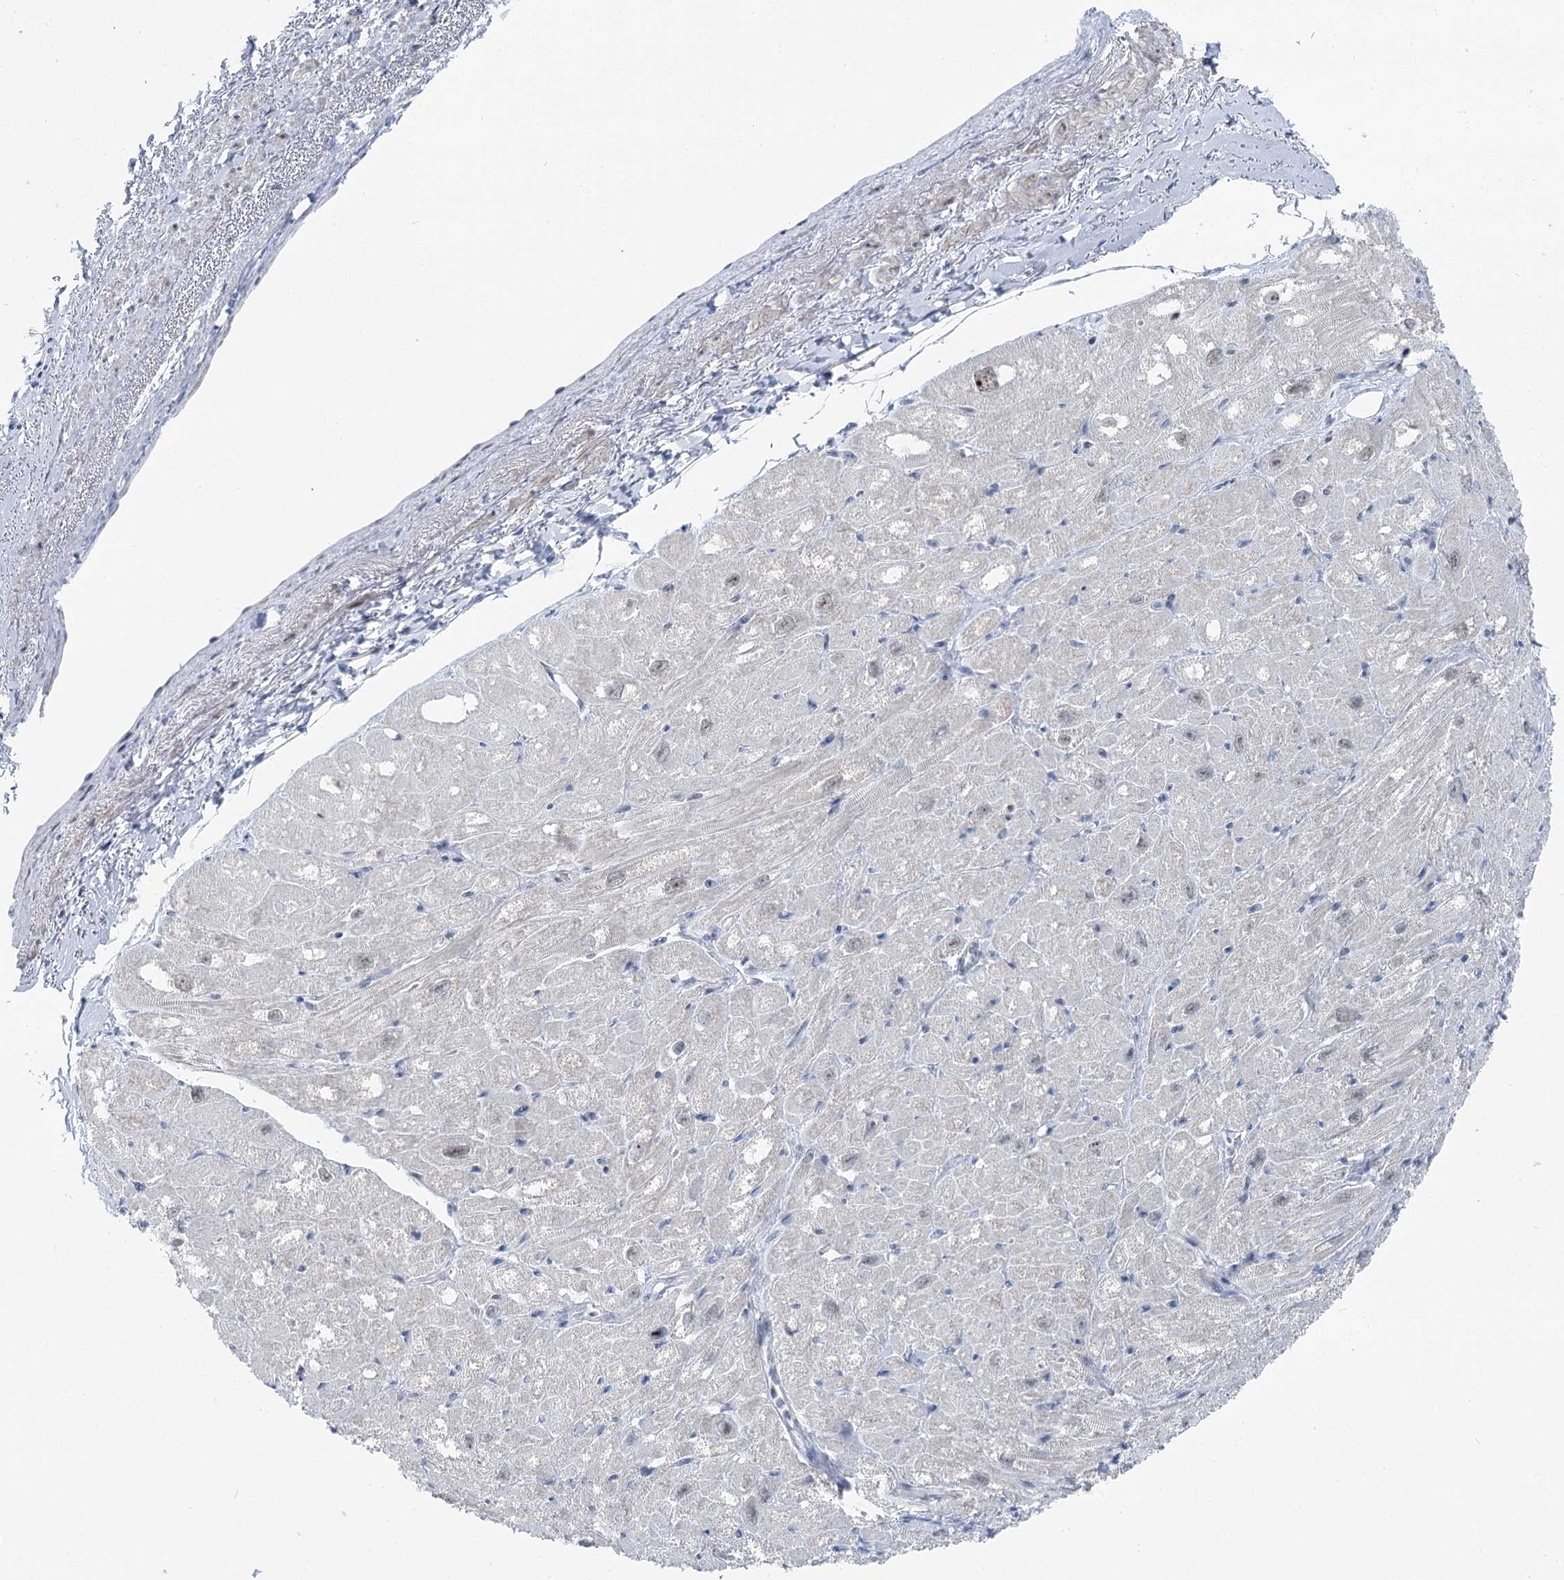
{"staining": {"intensity": "weak", "quantity": "<25%", "location": "cytoplasmic/membranous"}, "tissue": "heart muscle", "cell_type": "Cardiomyocytes", "image_type": "normal", "snomed": [{"axis": "morphology", "description": "Normal tissue, NOS"}, {"axis": "topography", "description": "Heart"}], "caption": "High power microscopy histopathology image of an IHC image of unremarkable heart muscle, revealing no significant expression in cardiomyocytes.", "gene": "STEEP1", "patient": {"sex": "male", "age": 50}}